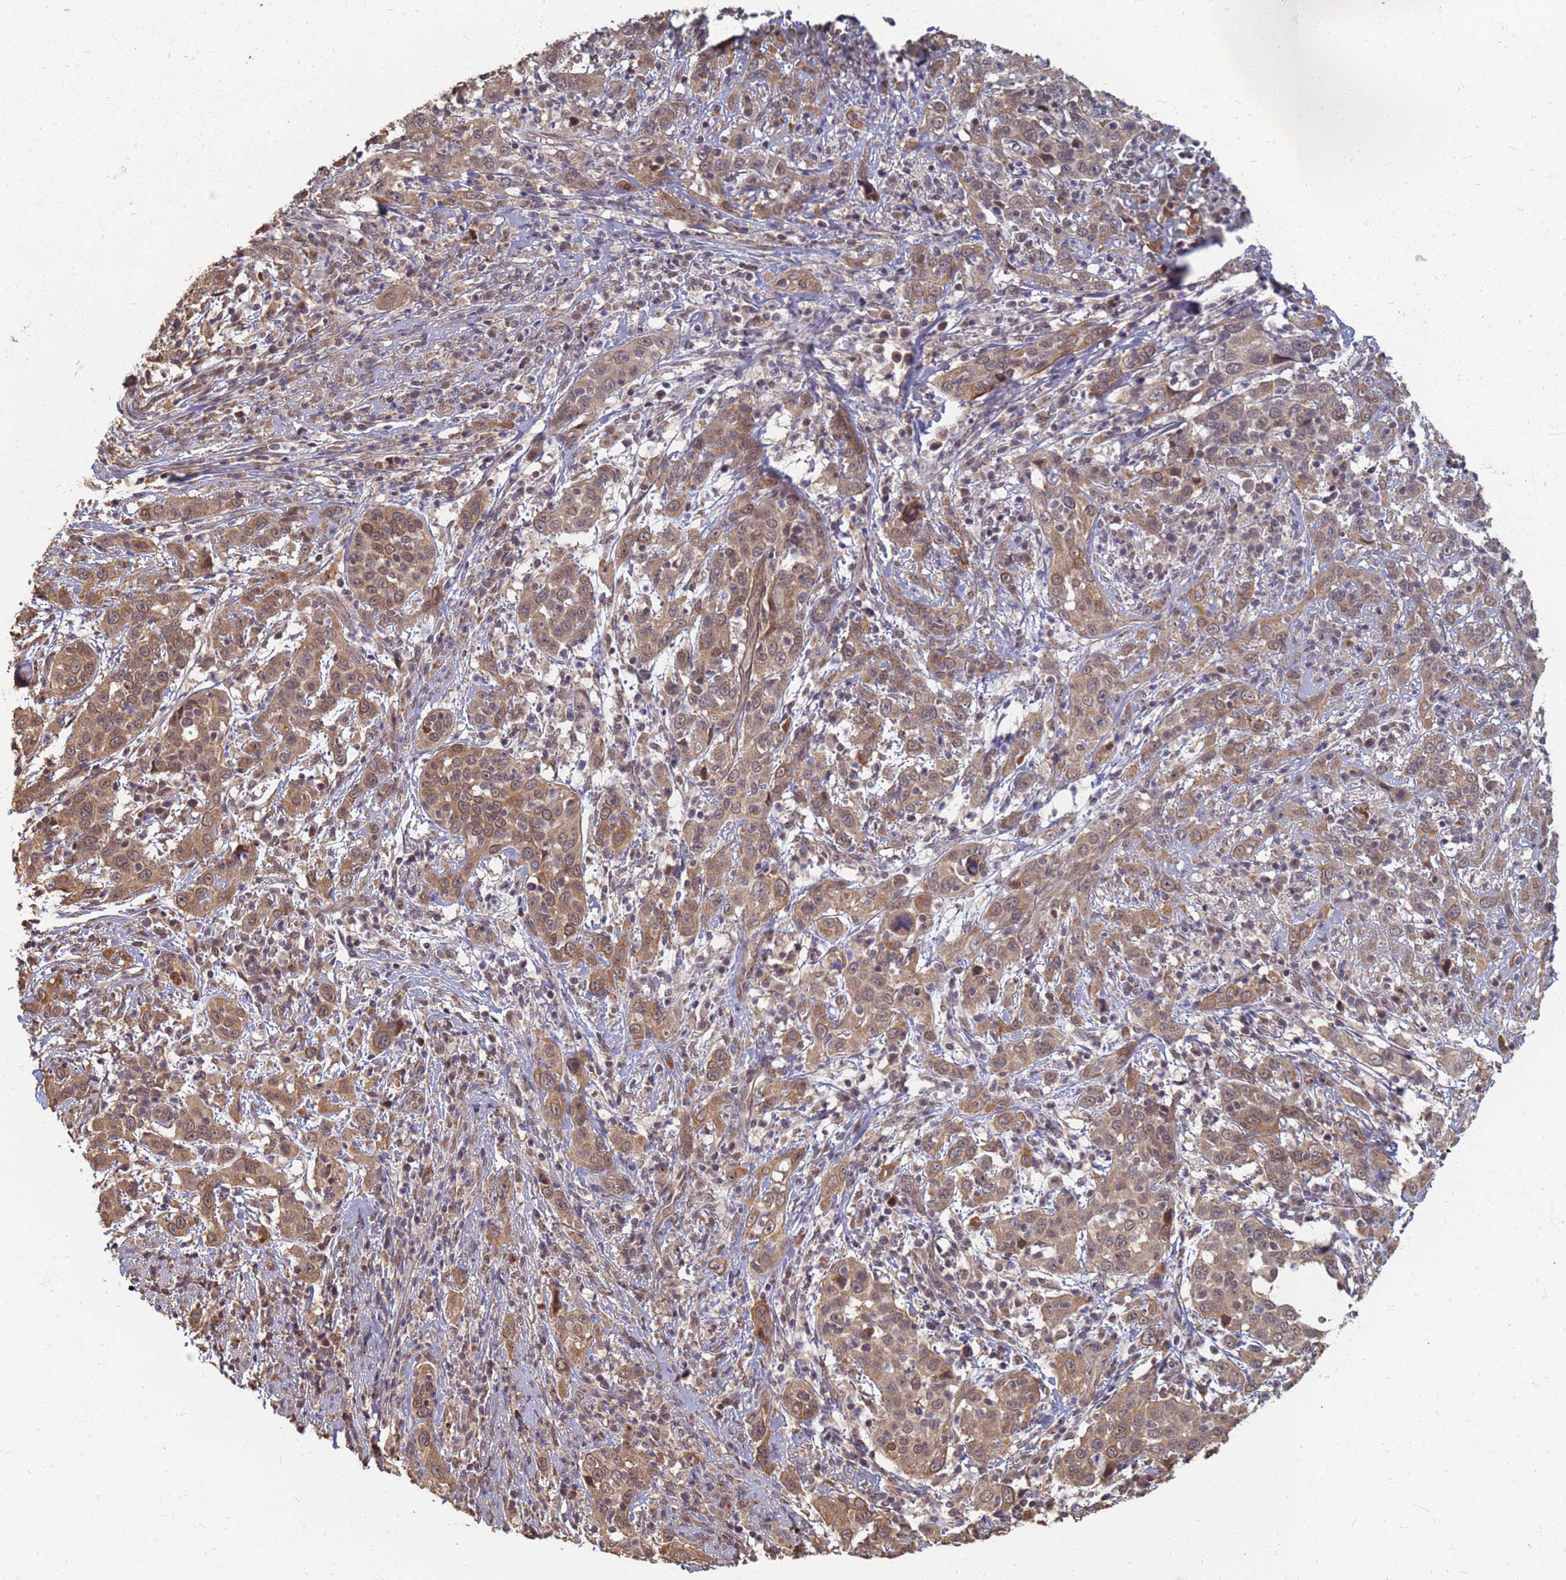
{"staining": {"intensity": "moderate", "quantity": ">75%", "location": "cytoplasmic/membranous"}, "tissue": "cervical cancer", "cell_type": "Tumor cells", "image_type": "cancer", "snomed": [{"axis": "morphology", "description": "Squamous cell carcinoma, NOS"}, {"axis": "topography", "description": "Cervix"}], "caption": "A histopathology image of human cervical squamous cell carcinoma stained for a protein demonstrates moderate cytoplasmic/membranous brown staining in tumor cells.", "gene": "ITGB4", "patient": {"sex": "female", "age": 46}}